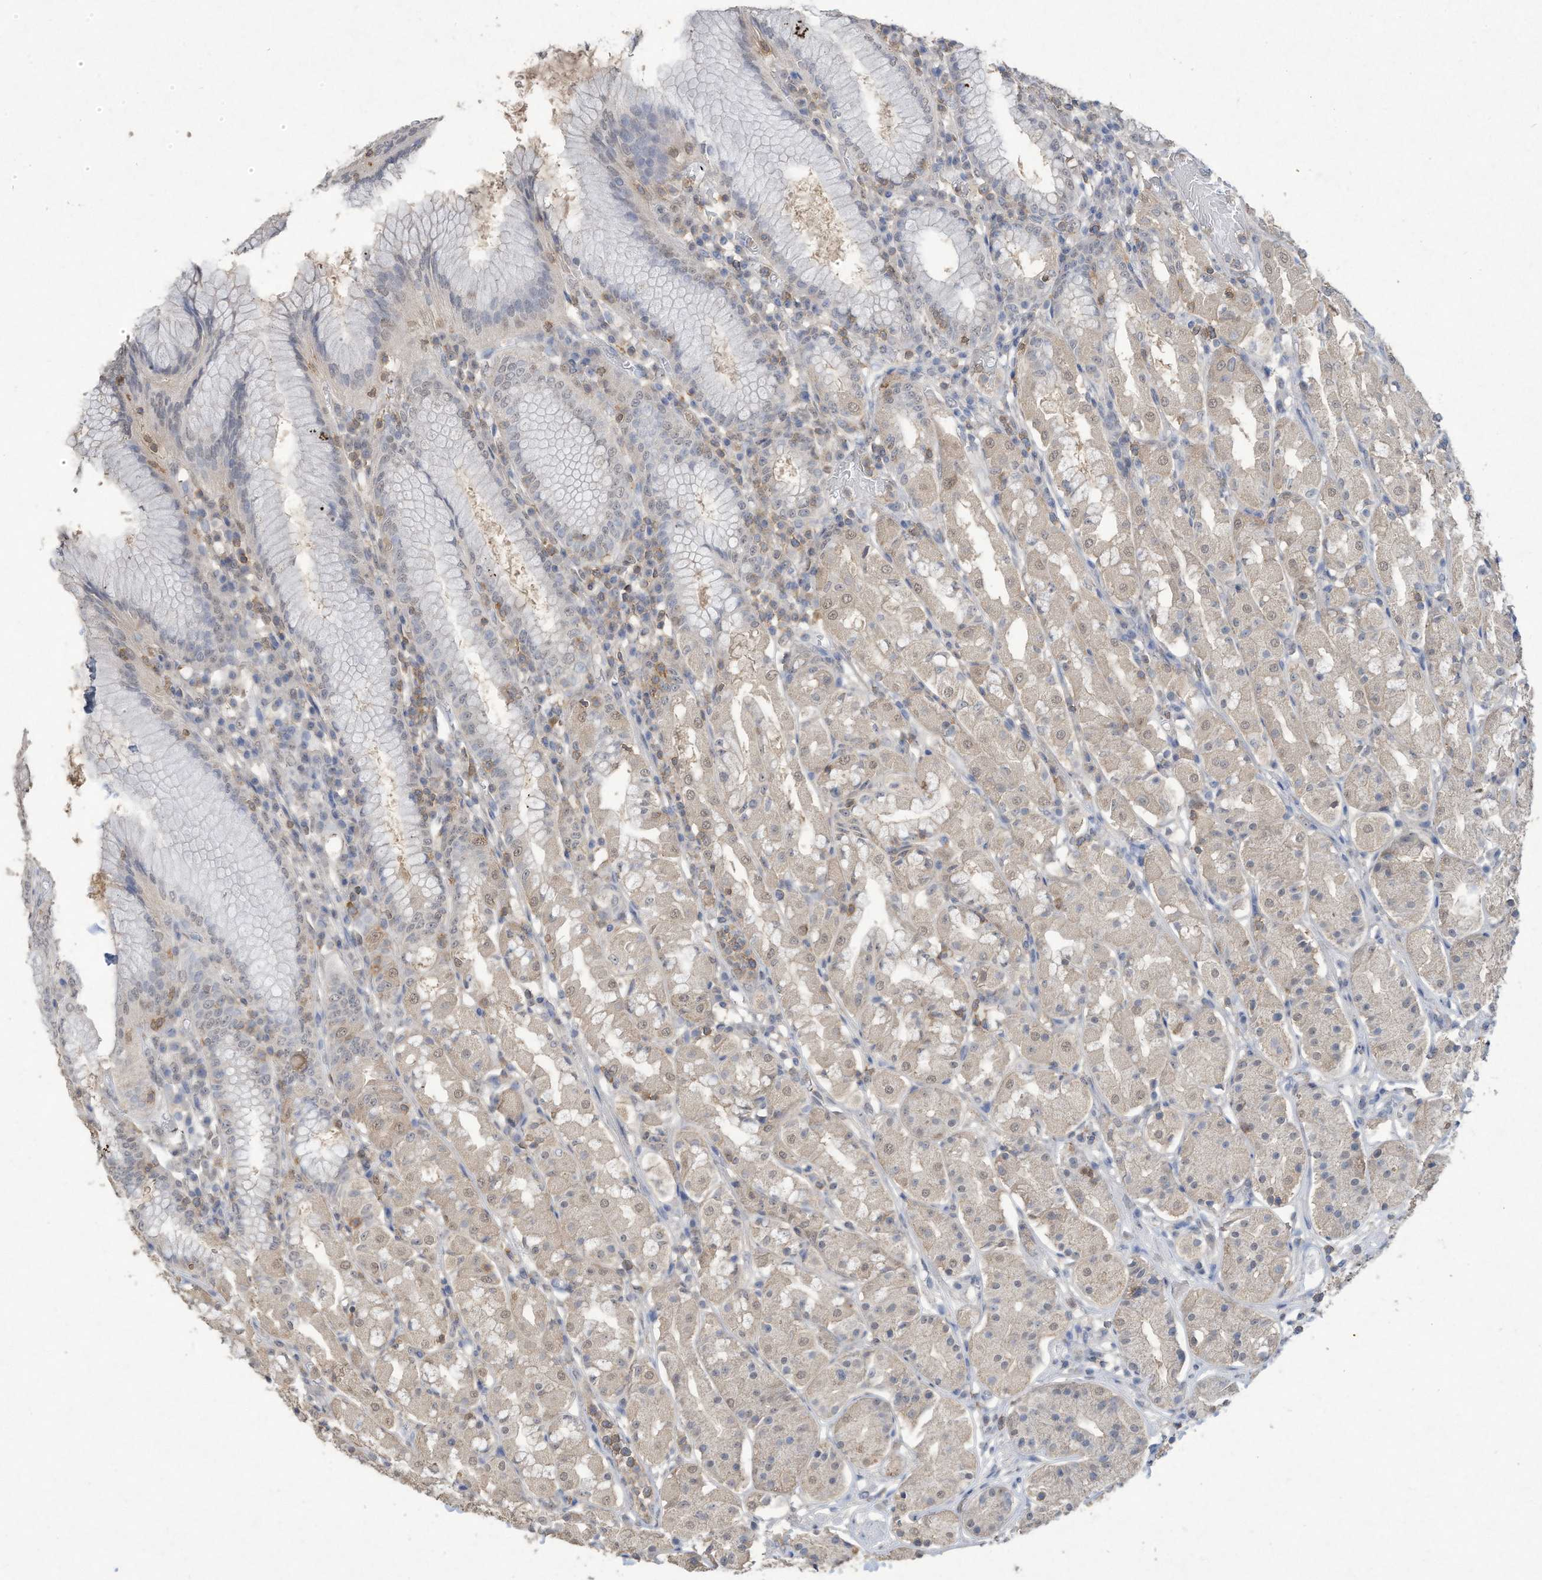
{"staining": {"intensity": "weak", "quantity": "25%-75%", "location": "cytoplasmic/membranous,nuclear"}, "tissue": "stomach", "cell_type": "Glandular cells", "image_type": "normal", "snomed": [{"axis": "morphology", "description": "Normal tissue, NOS"}, {"axis": "topography", "description": "Stomach"}, {"axis": "topography", "description": "Stomach, lower"}], "caption": "Weak cytoplasmic/membranous,nuclear positivity for a protein is identified in about 25%-75% of glandular cells of benign stomach using IHC.", "gene": "HAS3", "patient": {"sex": "female", "age": 56}}